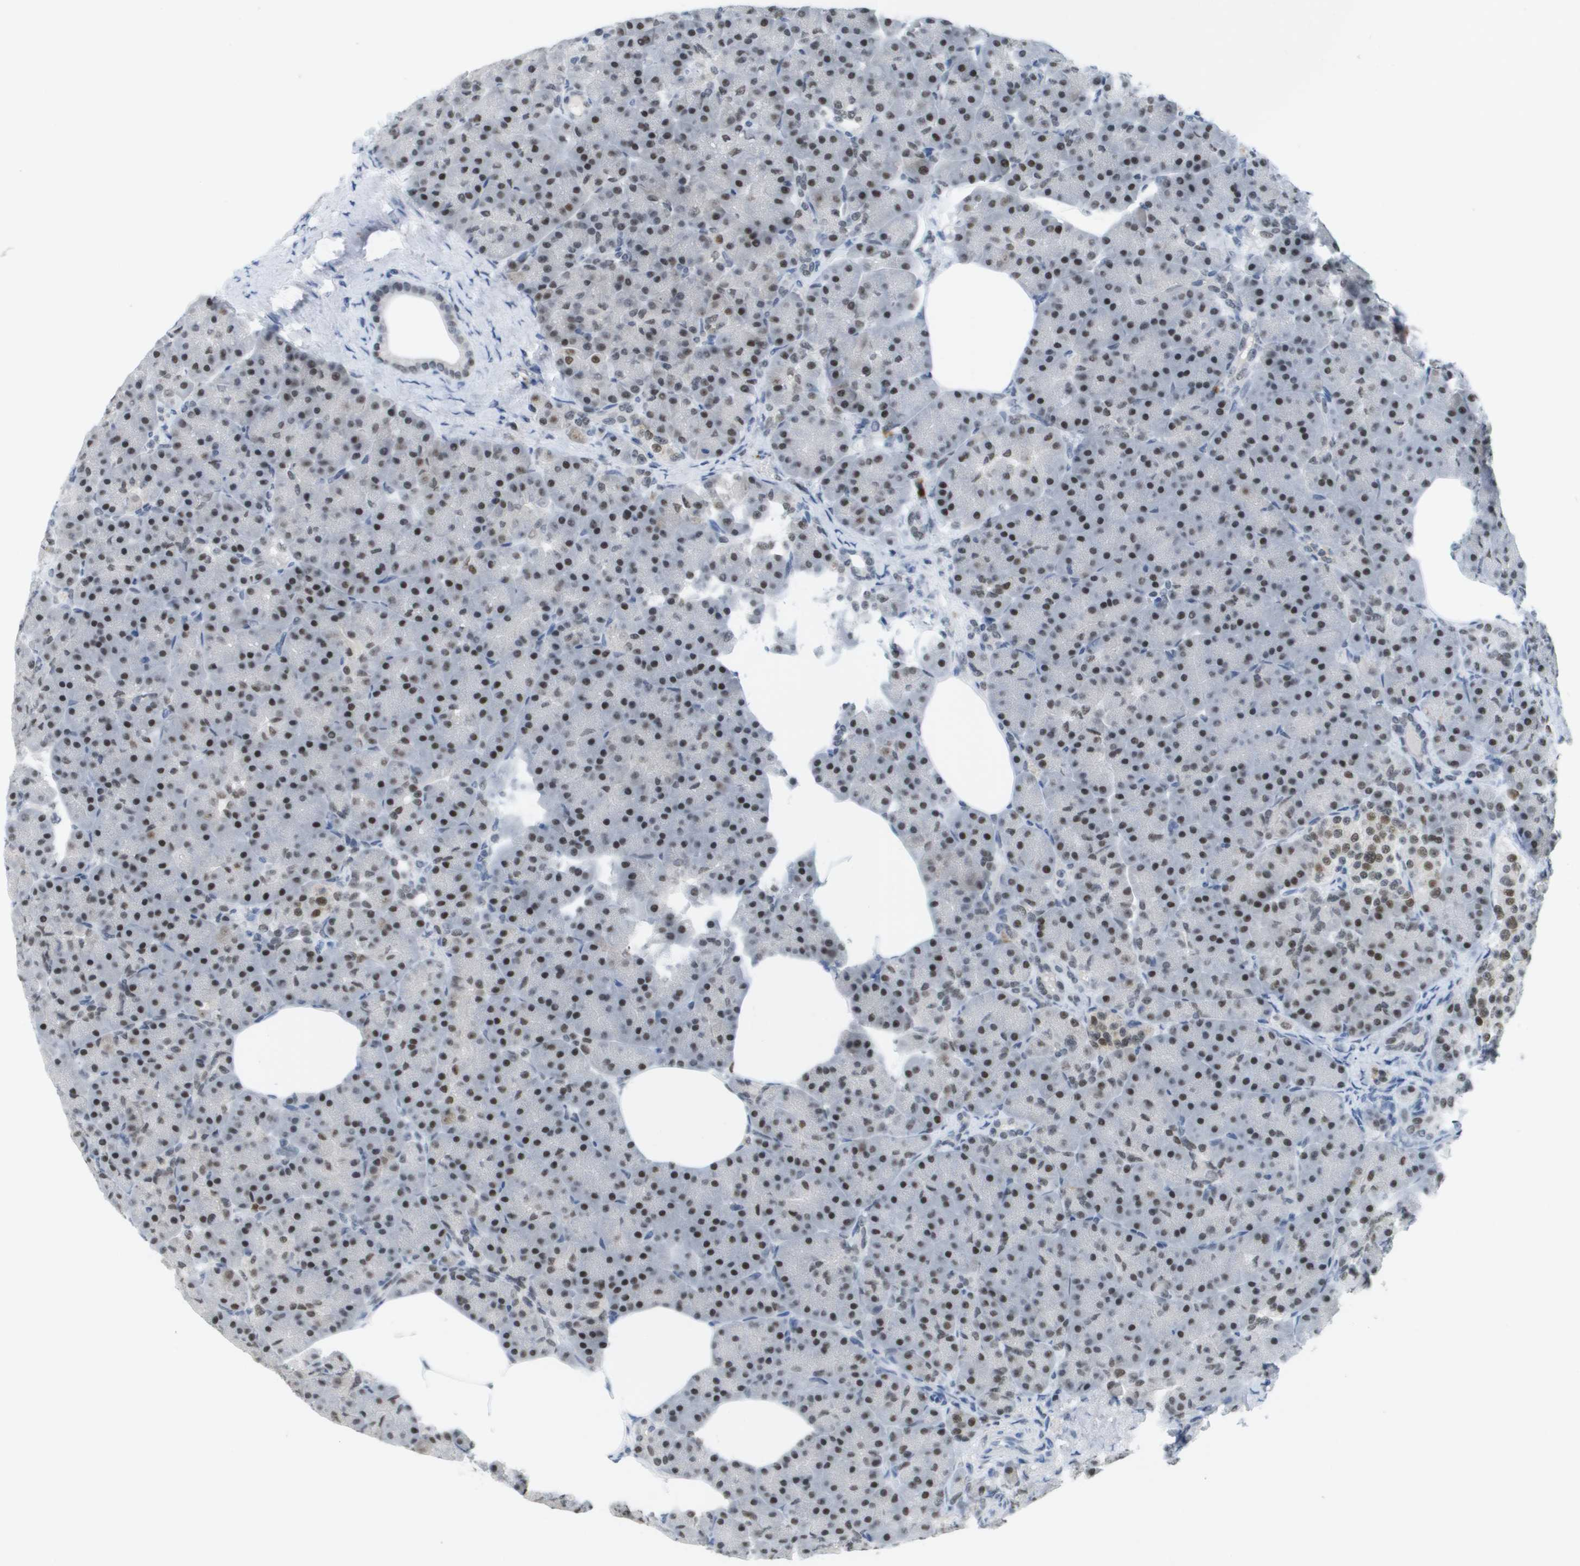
{"staining": {"intensity": "strong", "quantity": ">75%", "location": "nuclear"}, "tissue": "pancreas", "cell_type": "Exocrine glandular cells", "image_type": "normal", "snomed": [{"axis": "morphology", "description": "Normal tissue, NOS"}, {"axis": "topography", "description": "Pancreas"}], "caption": "A high-resolution micrograph shows immunohistochemistry staining of unremarkable pancreas, which reveals strong nuclear staining in approximately >75% of exocrine glandular cells.", "gene": "TP53RK", "patient": {"sex": "female", "age": 70}}